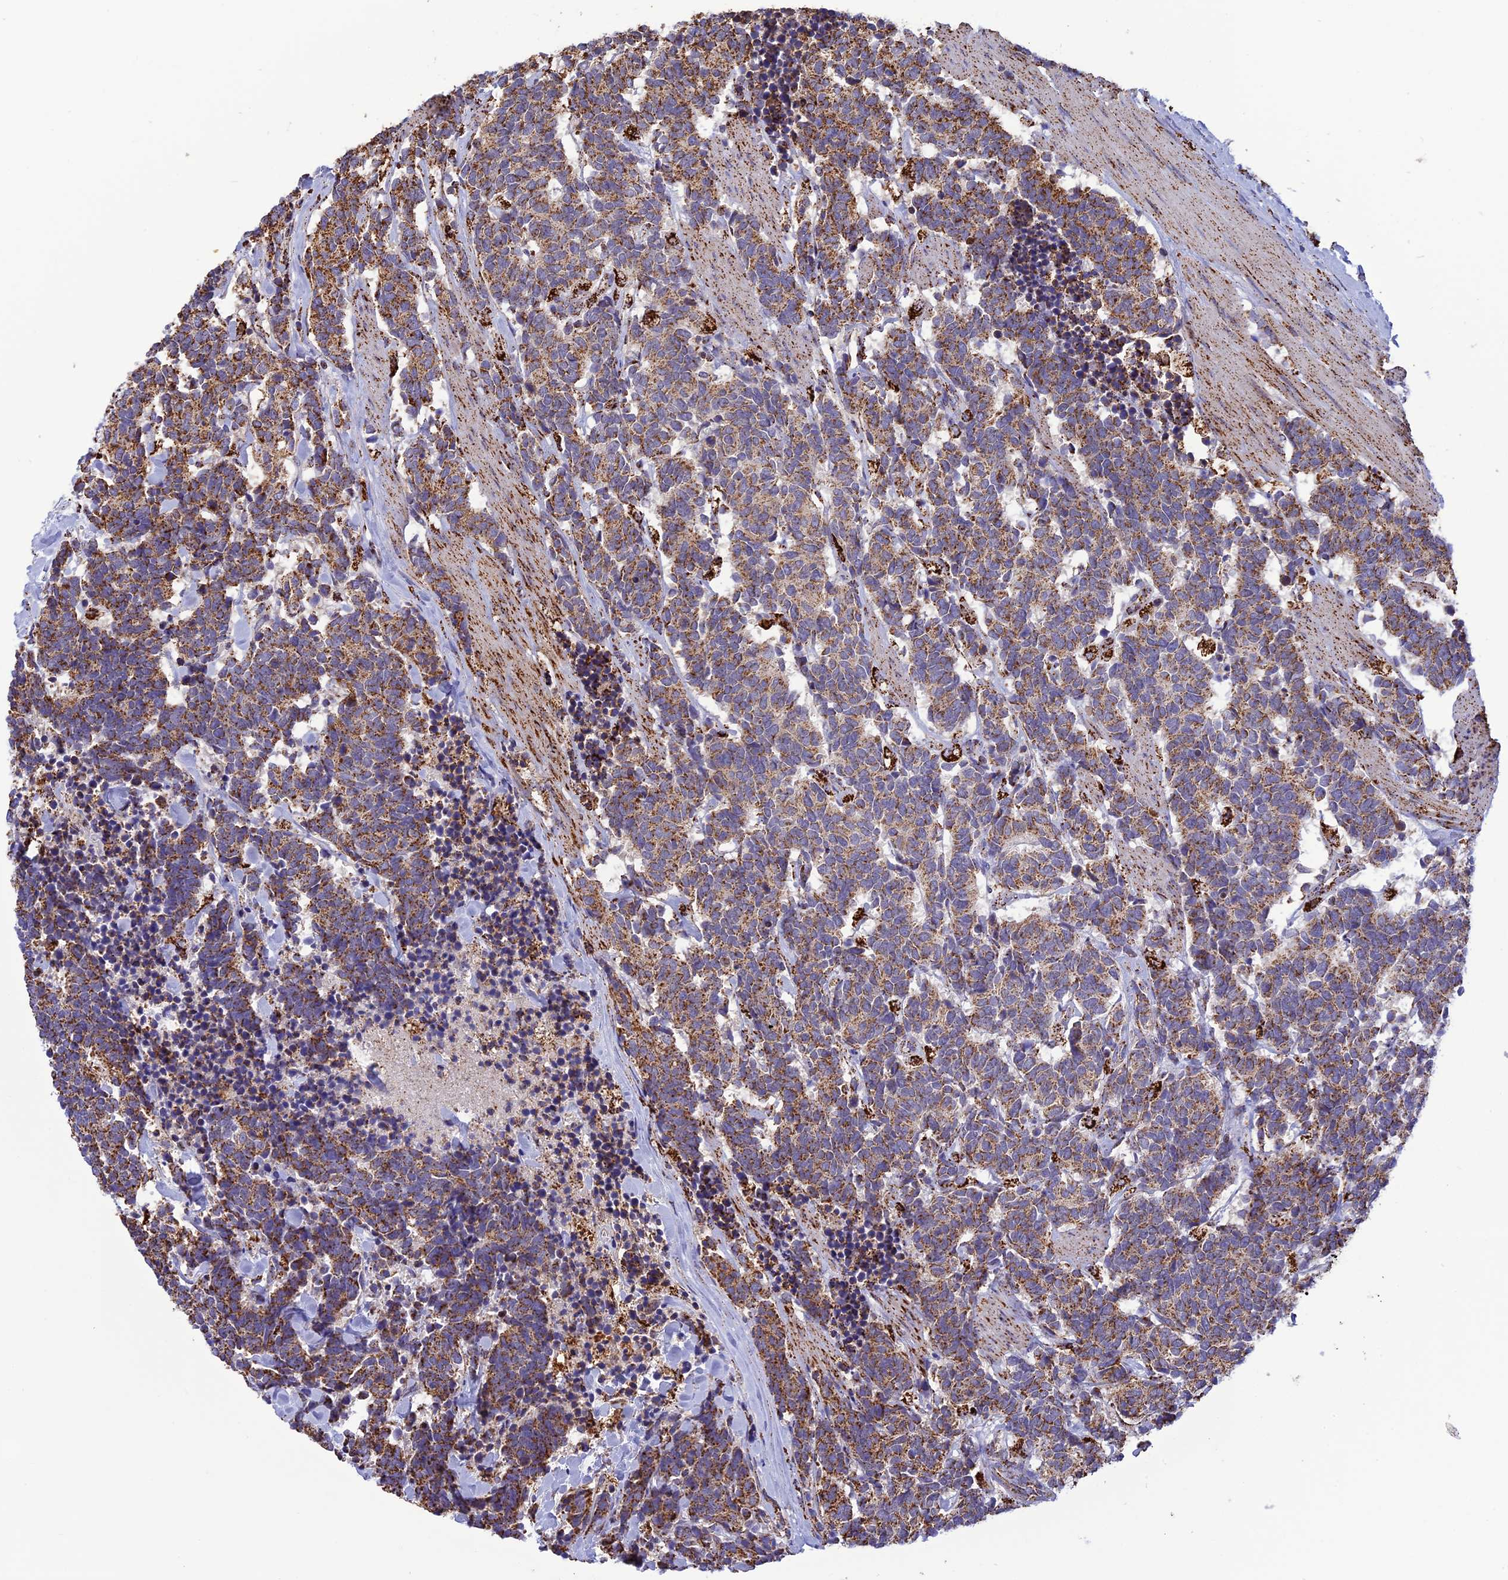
{"staining": {"intensity": "moderate", "quantity": ">75%", "location": "cytoplasmic/membranous"}, "tissue": "carcinoid", "cell_type": "Tumor cells", "image_type": "cancer", "snomed": [{"axis": "morphology", "description": "Carcinoma, NOS"}, {"axis": "morphology", "description": "Carcinoid, malignant, NOS"}, {"axis": "topography", "description": "Prostate"}], "caption": "Brown immunohistochemical staining in carcinoma demonstrates moderate cytoplasmic/membranous staining in about >75% of tumor cells.", "gene": "KCNG1", "patient": {"sex": "male", "age": 57}}